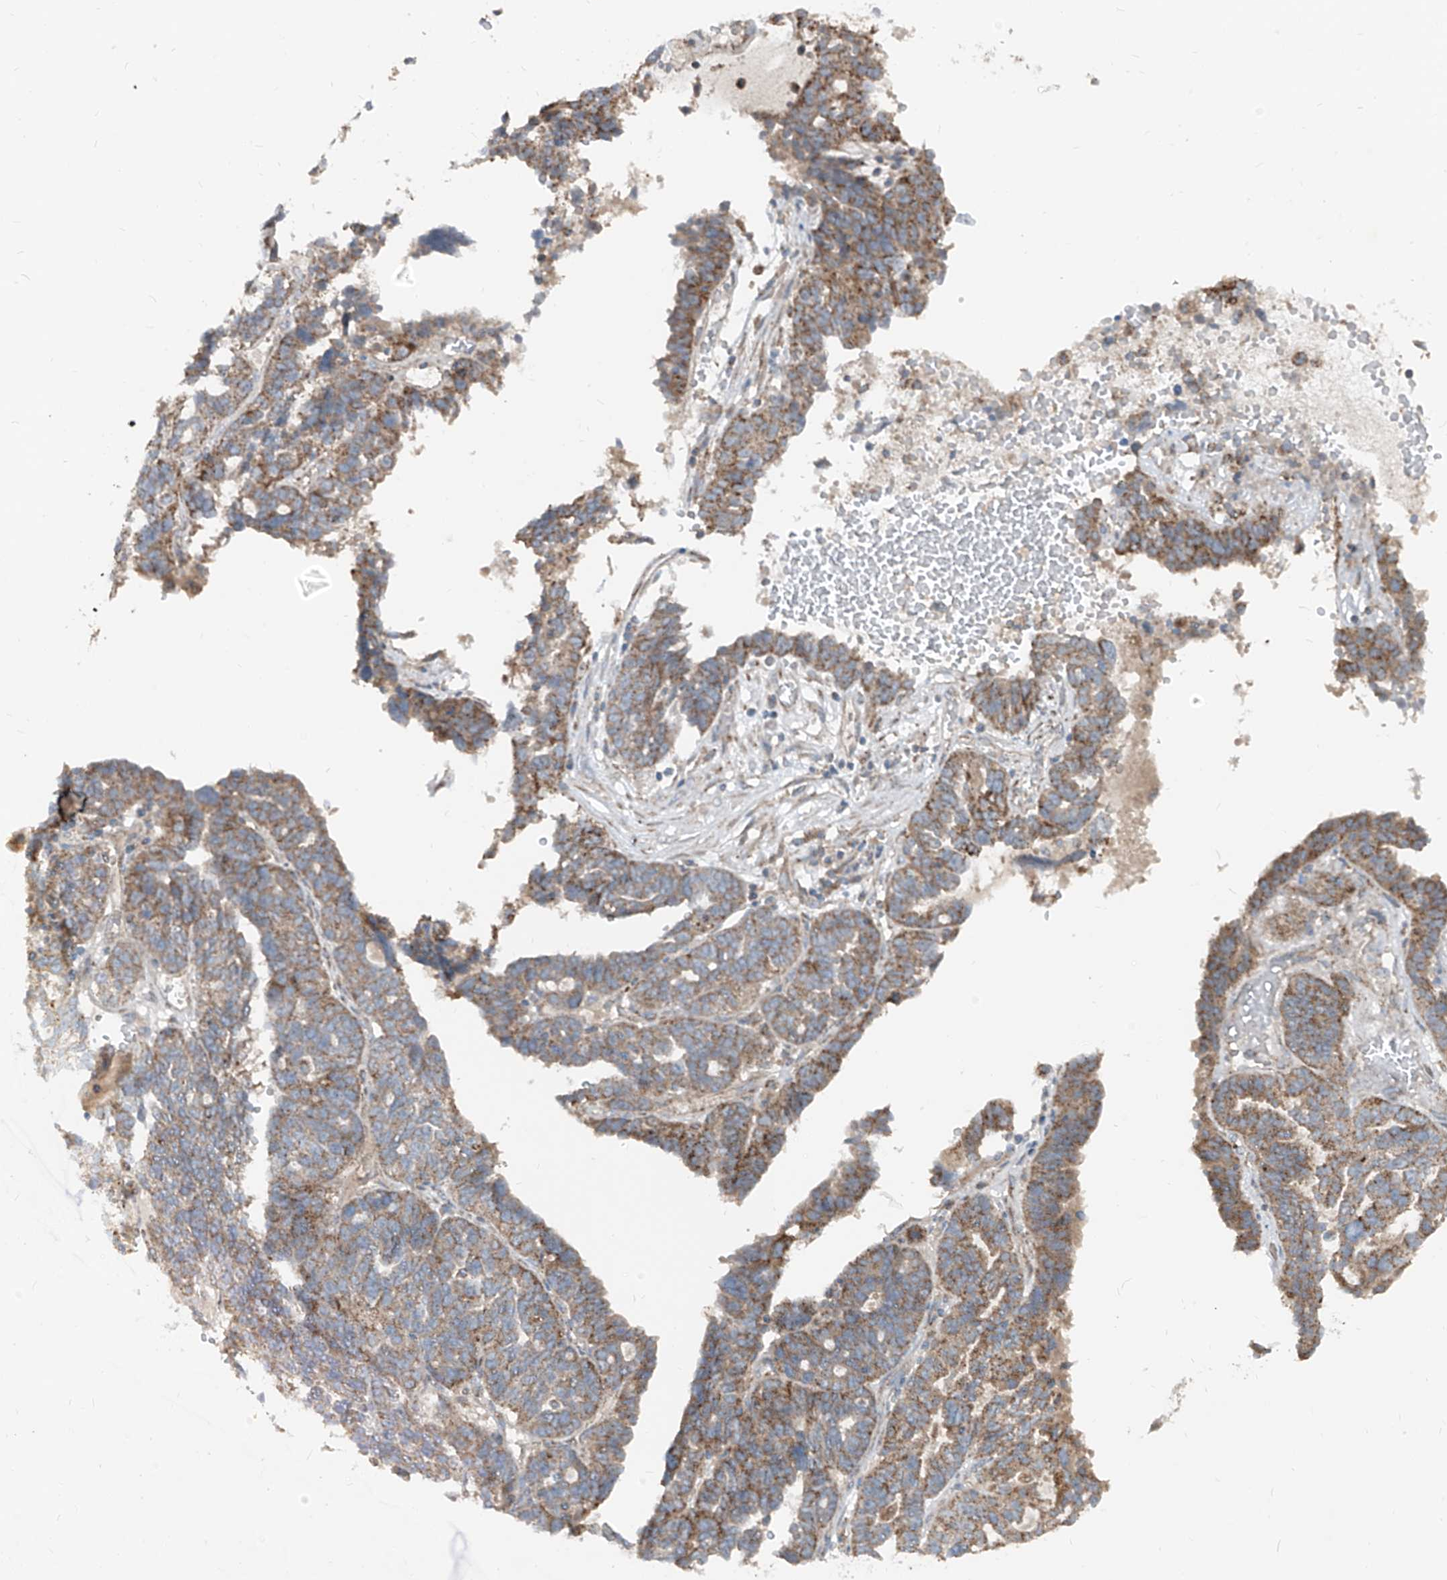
{"staining": {"intensity": "moderate", "quantity": ">75%", "location": "cytoplasmic/membranous"}, "tissue": "ovarian cancer", "cell_type": "Tumor cells", "image_type": "cancer", "snomed": [{"axis": "morphology", "description": "Cystadenocarcinoma, serous, NOS"}, {"axis": "topography", "description": "Ovary"}], "caption": "This image exhibits IHC staining of human ovarian serous cystadenocarcinoma, with medium moderate cytoplasmic/membranous staining in about >75% of tumor cells.", "gene": "ABCD3", "patient": {"sex": "female", "age": 59}}